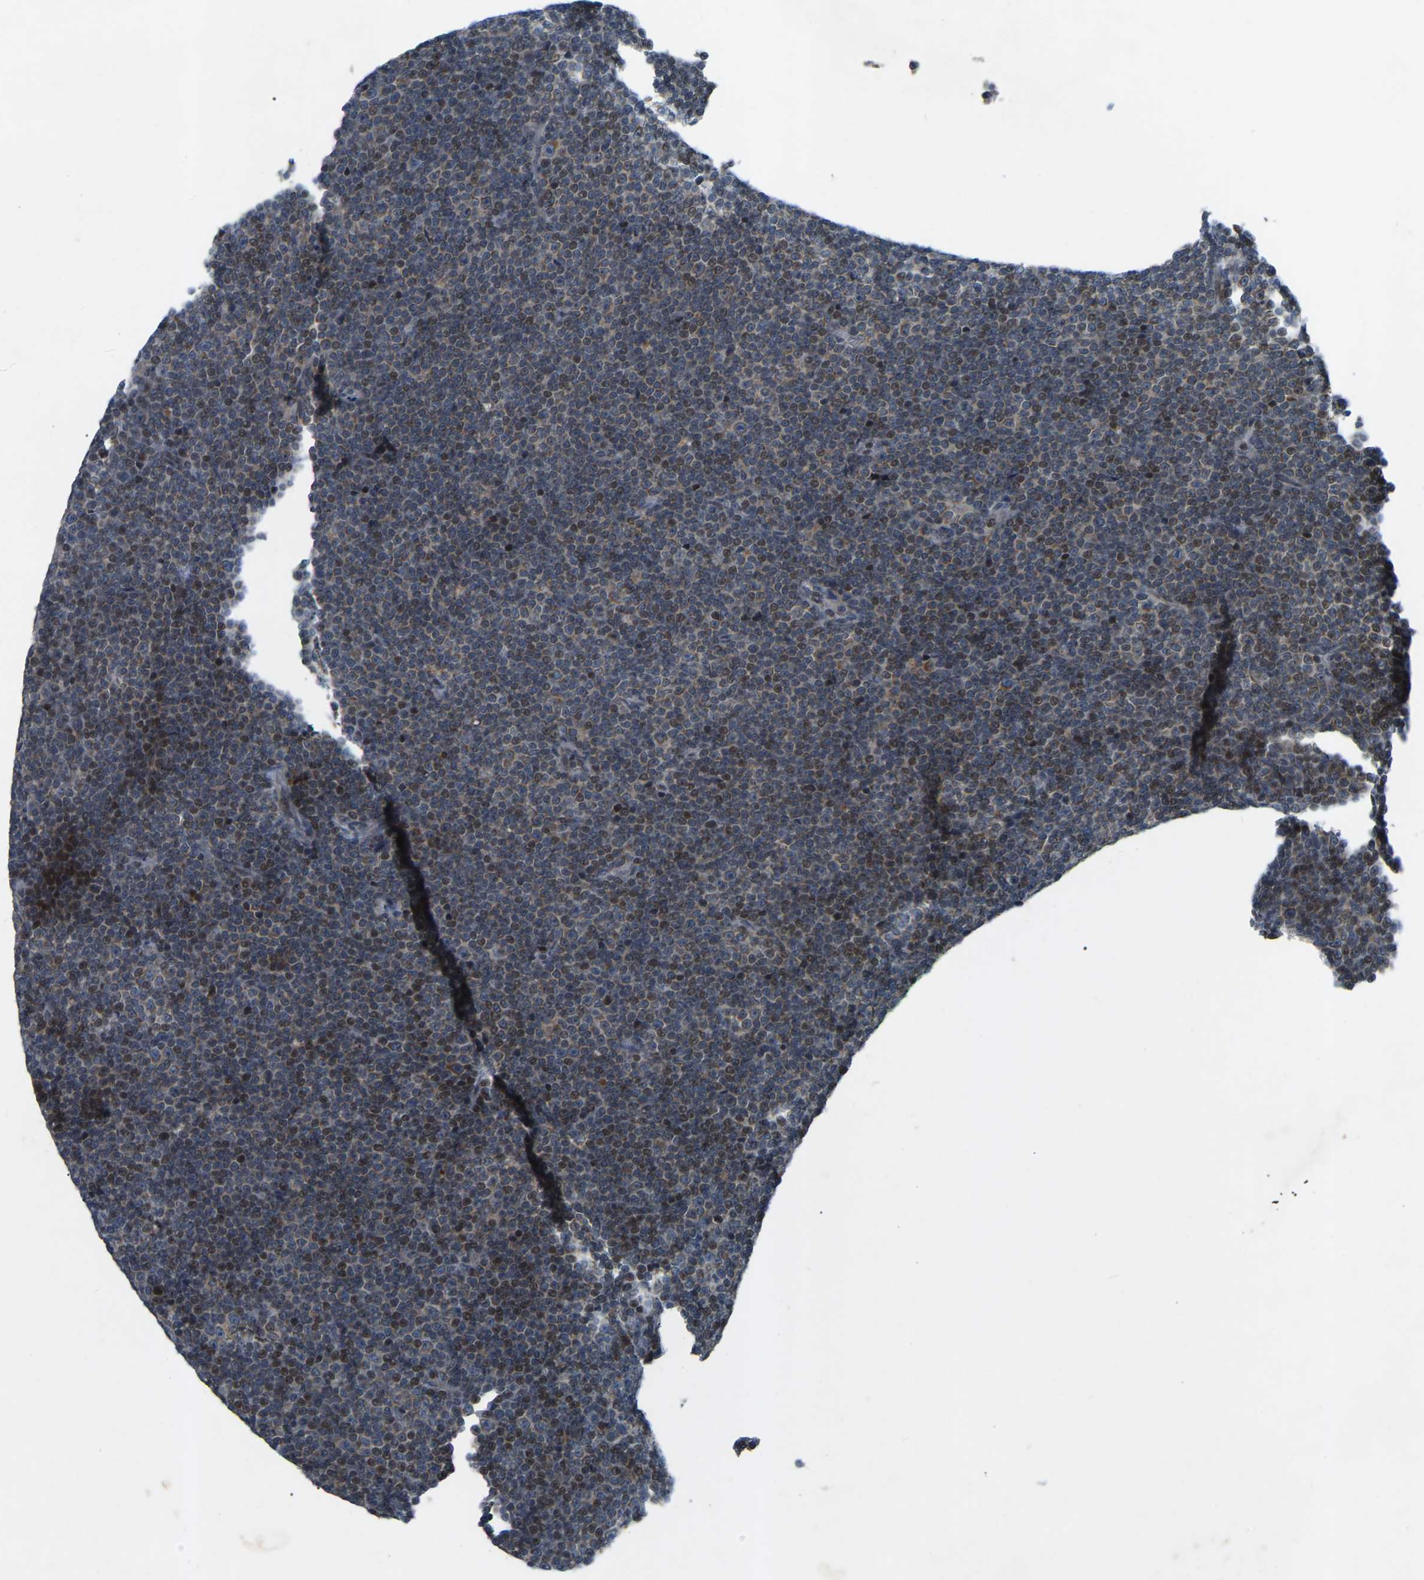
{"staining": {"intensity": "moderate", "quantity": "25%-75%", "location": "cytoplasmic/membranous"}, "tissue": "lymphoma", "cell_type": "Tumor cells", "image_type": "cancer", "snomed": [{"axis": "morphology", "description": "Malignant lymphoma, non-Hodgkin's type, Low grade"}, {"axis": "topography", "description": "Lymph node"}], "caption": "A brown stain highlights moderate cytoplasmic/membranous positivity of a protein in lymphoma tumor cells.", "gene": "PARL", "patient": {"sex": "female", "age": 67}}